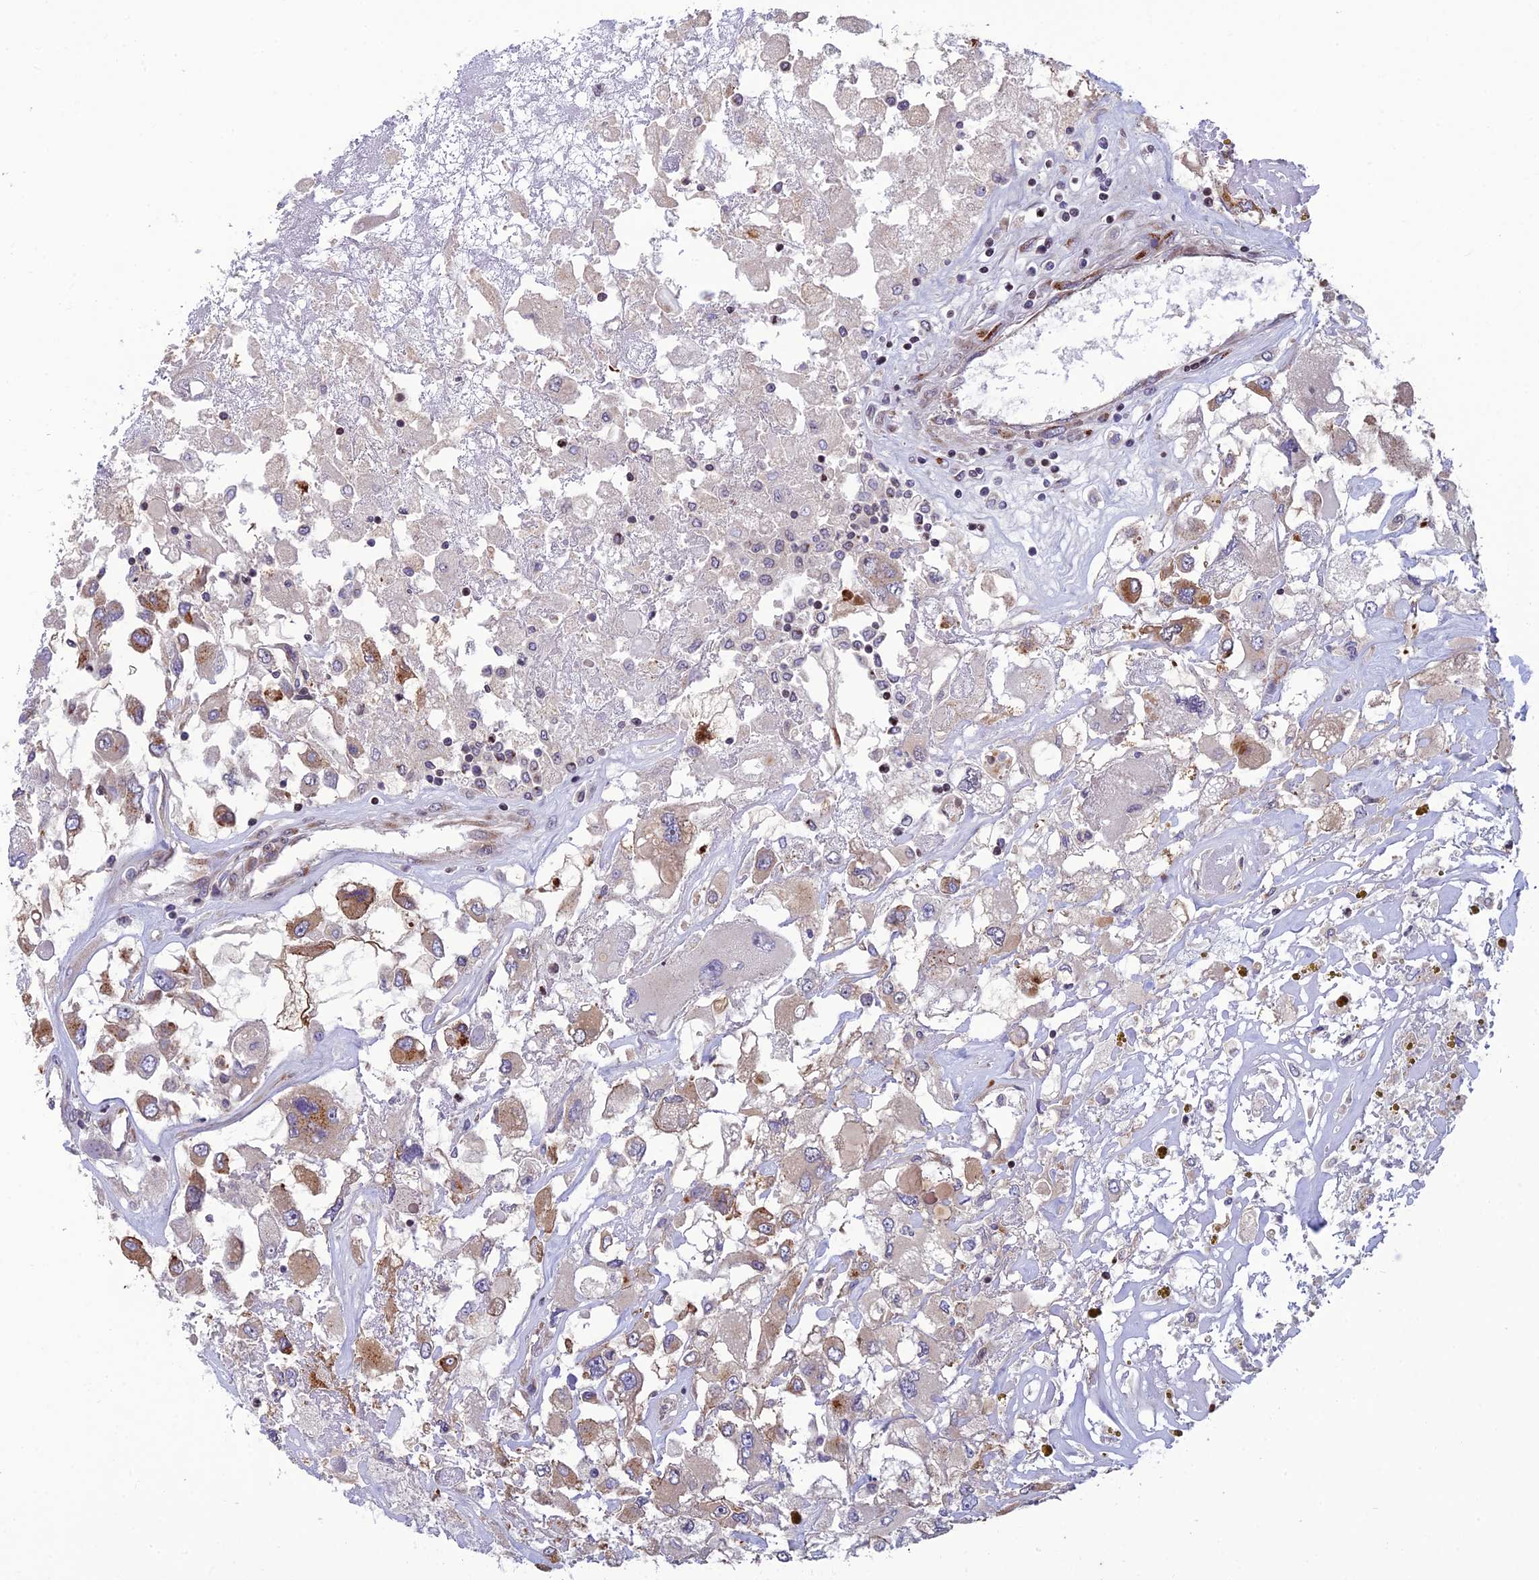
{"staining": {"intensity": "moderate", "quantity": "25%-75%", "location": "cytoplasmic/membranous"}, "tissue": "renal cancer", "cell_type": "Tumor cells", "image_type": "cancer", "snomed": [{"axis": "morphology", "description": "Adenocarcinoma, NOS"}, {"axis": "topography", "description": "Kidney"}], "caption": "Tumor cells display medium levels of moderate cytoplasmic/membranous staining in approximately 25%-75% of cells in human renal cancer (adenocarcinoma).", "gene": "SMIM7", "patient": {"sex": "female", "age": 52}}